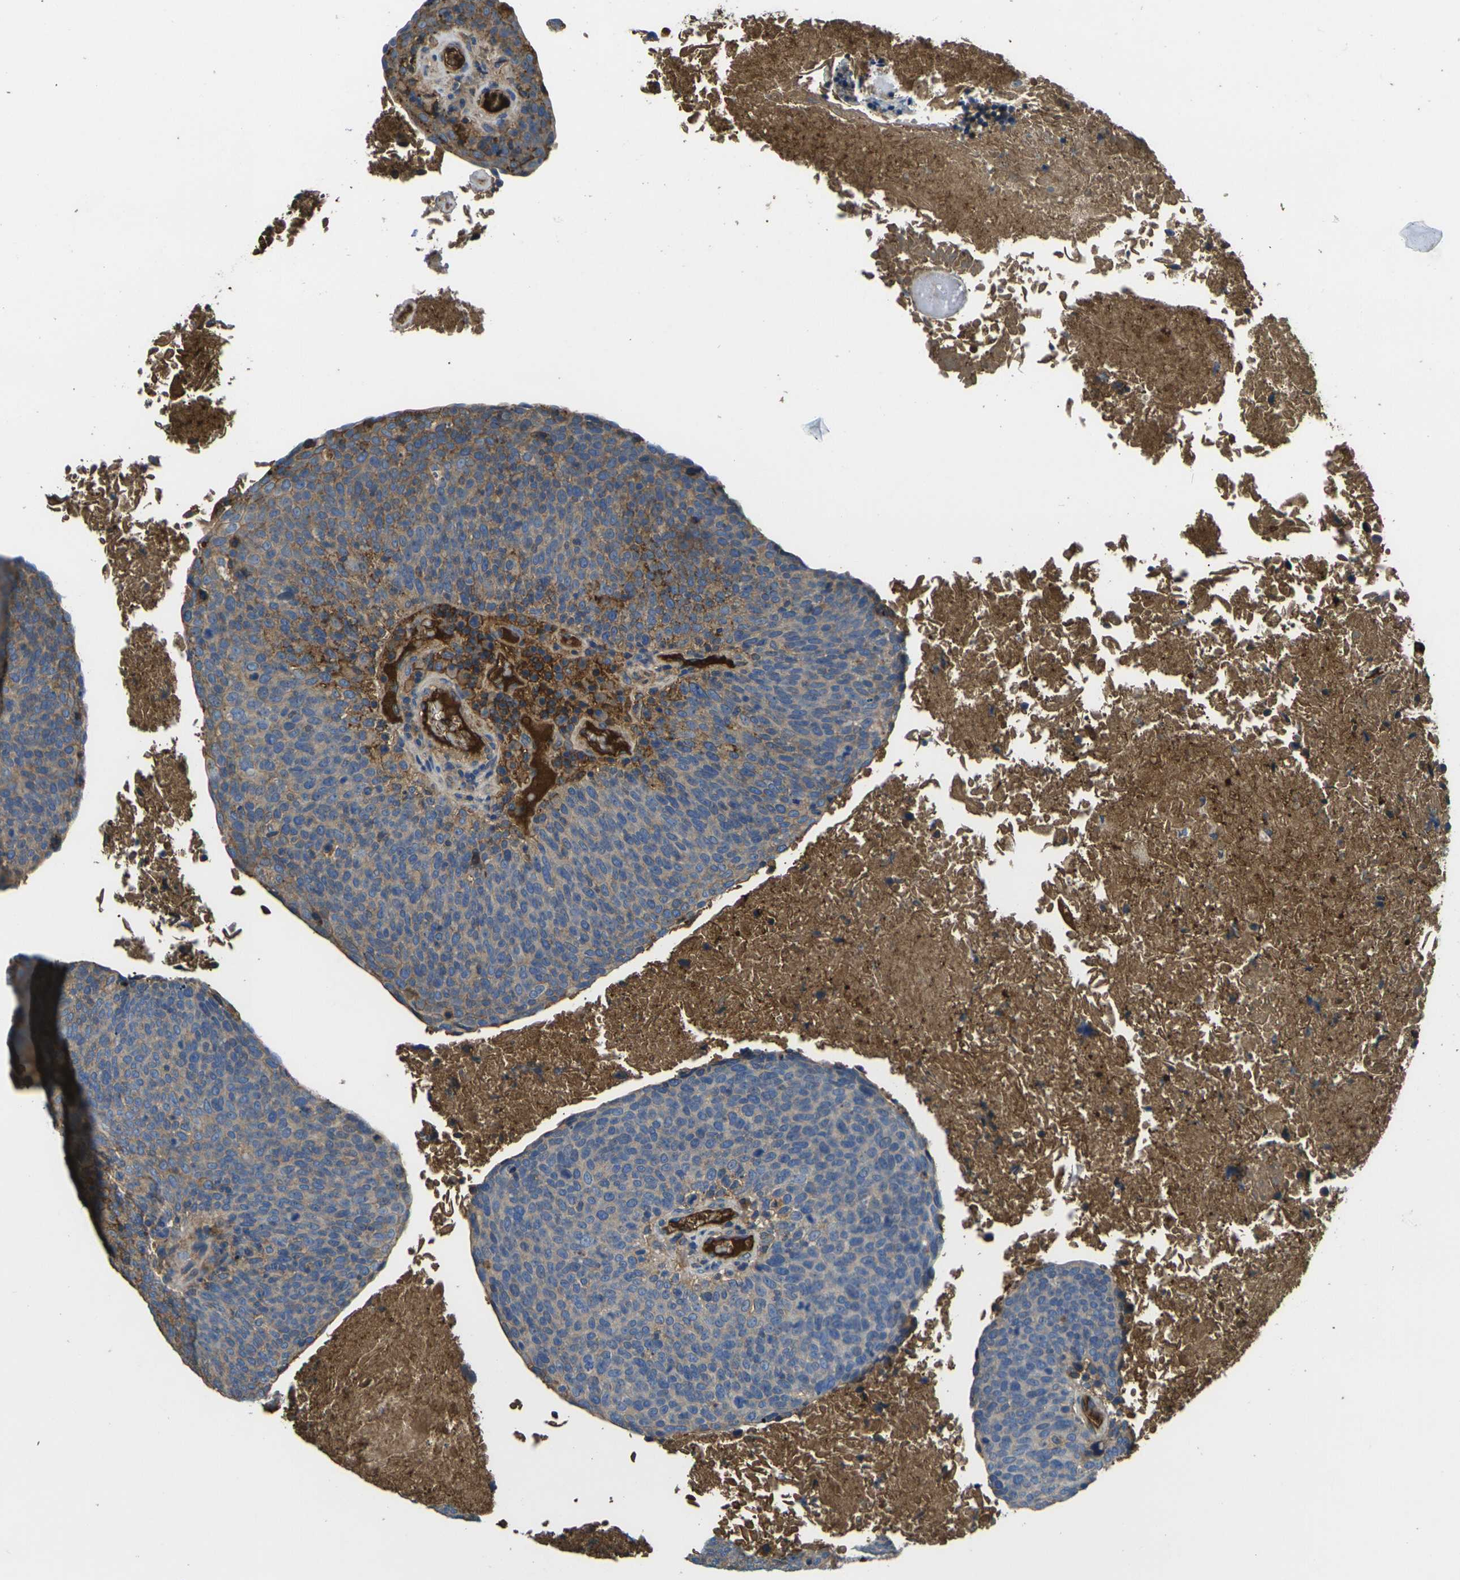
{"staining": {"intensity": "moderate", "quantity": "25%-75%", "location": "cytoplasmic/membranous"}, "tissue": "head and neck cancer", "cell_type": "Tumor cells", "image_type": "cancer", "snomed": [{"axis": "morphology", "description": "Squamous cell carcinoma, NOS"}, {"axis": "morphology", "description": "Squamous cell carcinoma, metastatic, NOS"}, {"axis": "topography", "description": "Lymph node"}, {"axis": "topography", "description": "Head-Neck"}], "caption": "Protein positivity by IHC displays moderate cytoplasmic/membranous staining in approximately 25%-75% of tumor cells in head and neck squamous cell carcinoma.", "gene": "HSPG2", "patient": {"sex": "male", "age": 62}}